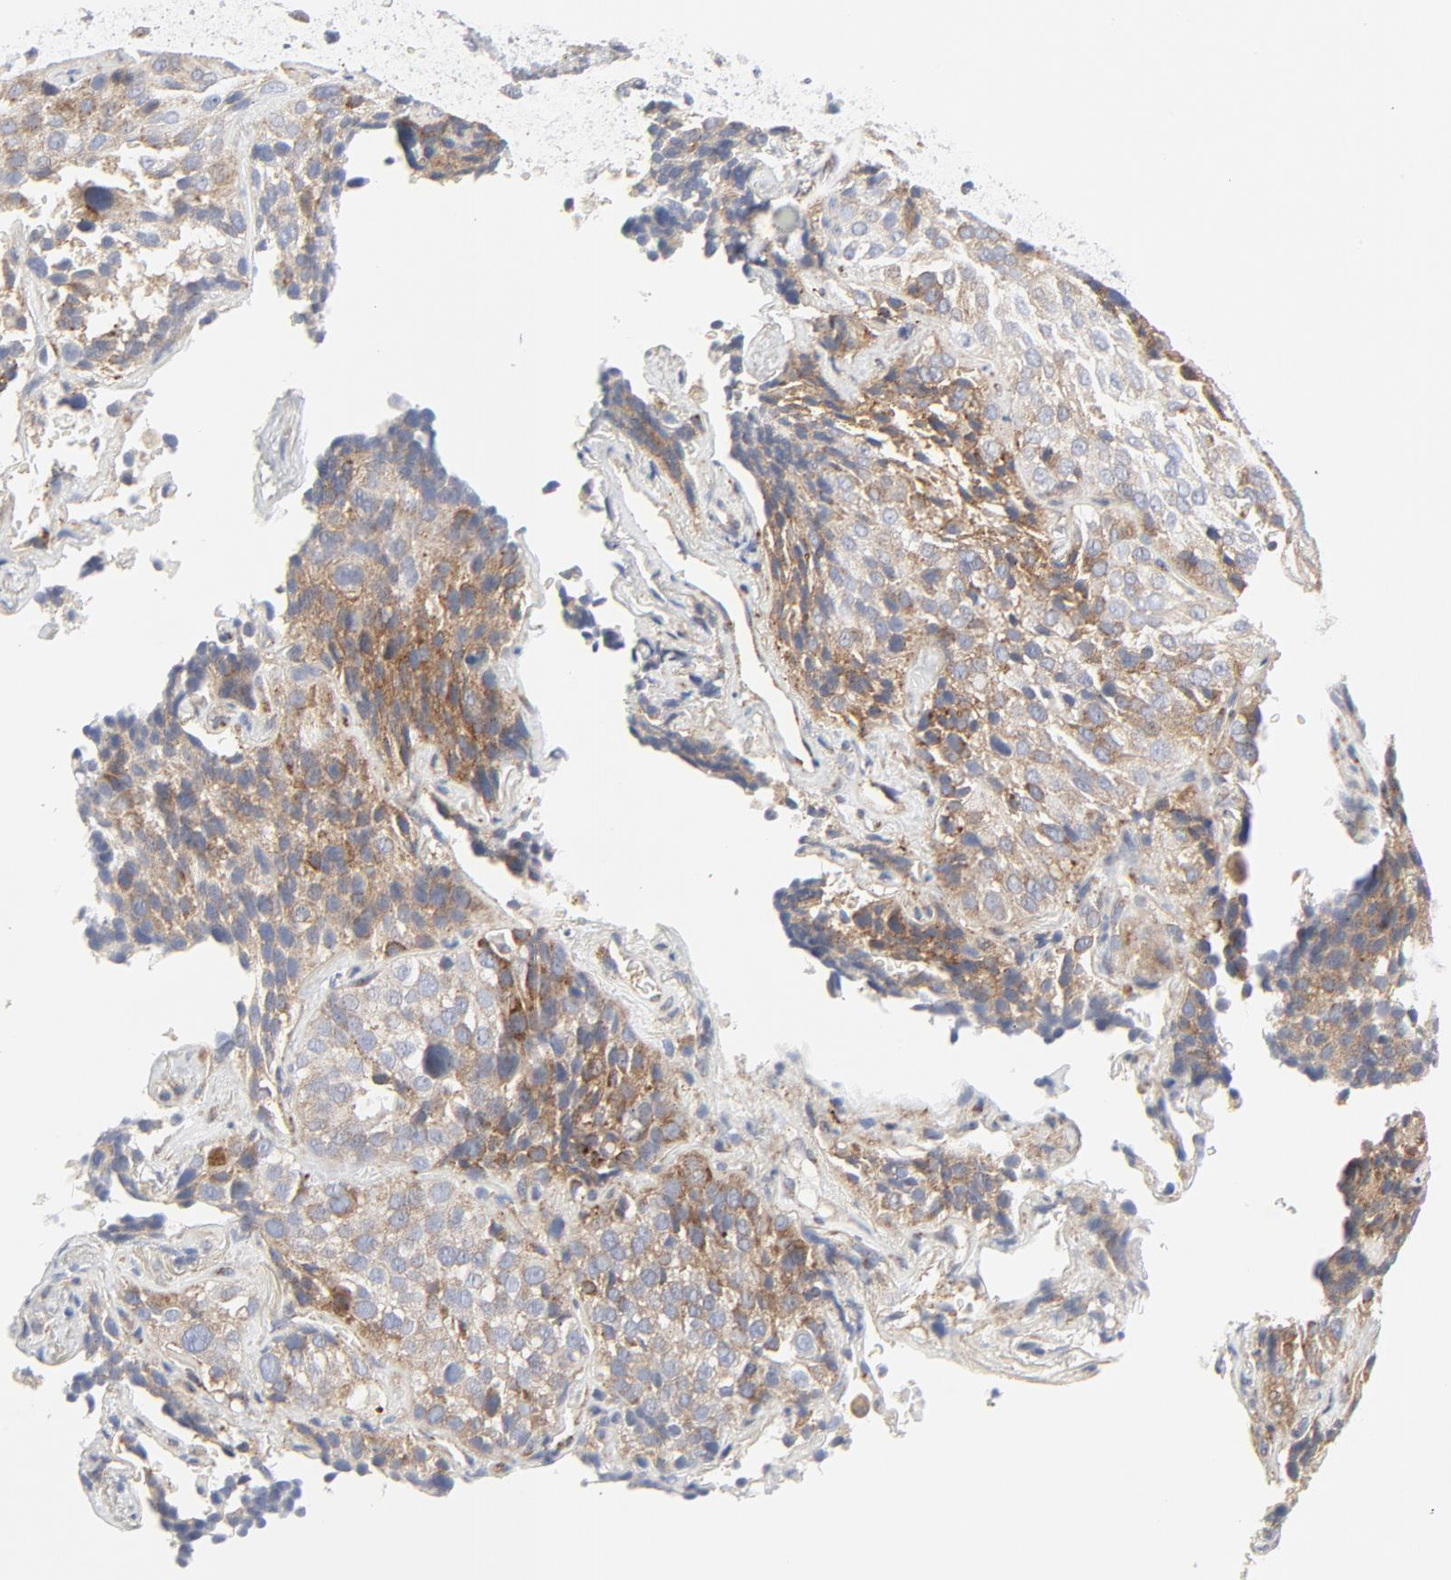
{"staining": {"intensity": "moderate", "quantity": ">75%", "location": "cytoplasmic/membranous"}, "tissue": "lung cancer", "cell_type": "Tumor cells", "image_type": "cancer", "snomed": [{"axis": "morphology", "description": "Squamous cell carcinoma, NOS"}, {"axis": "topography", "description": "Lung"}], "caption": "Immunohistochemical staining of squamous cell carcinoma (lung) exhibits medium levels of moderate cytoplasmic/membranous expression in about >75% of tumor cells. The protein of interest is shown in brown color, while the nuclei are stained blue.", "gene": "LRP6", "patient": {"sex": "male", "age": 54}}